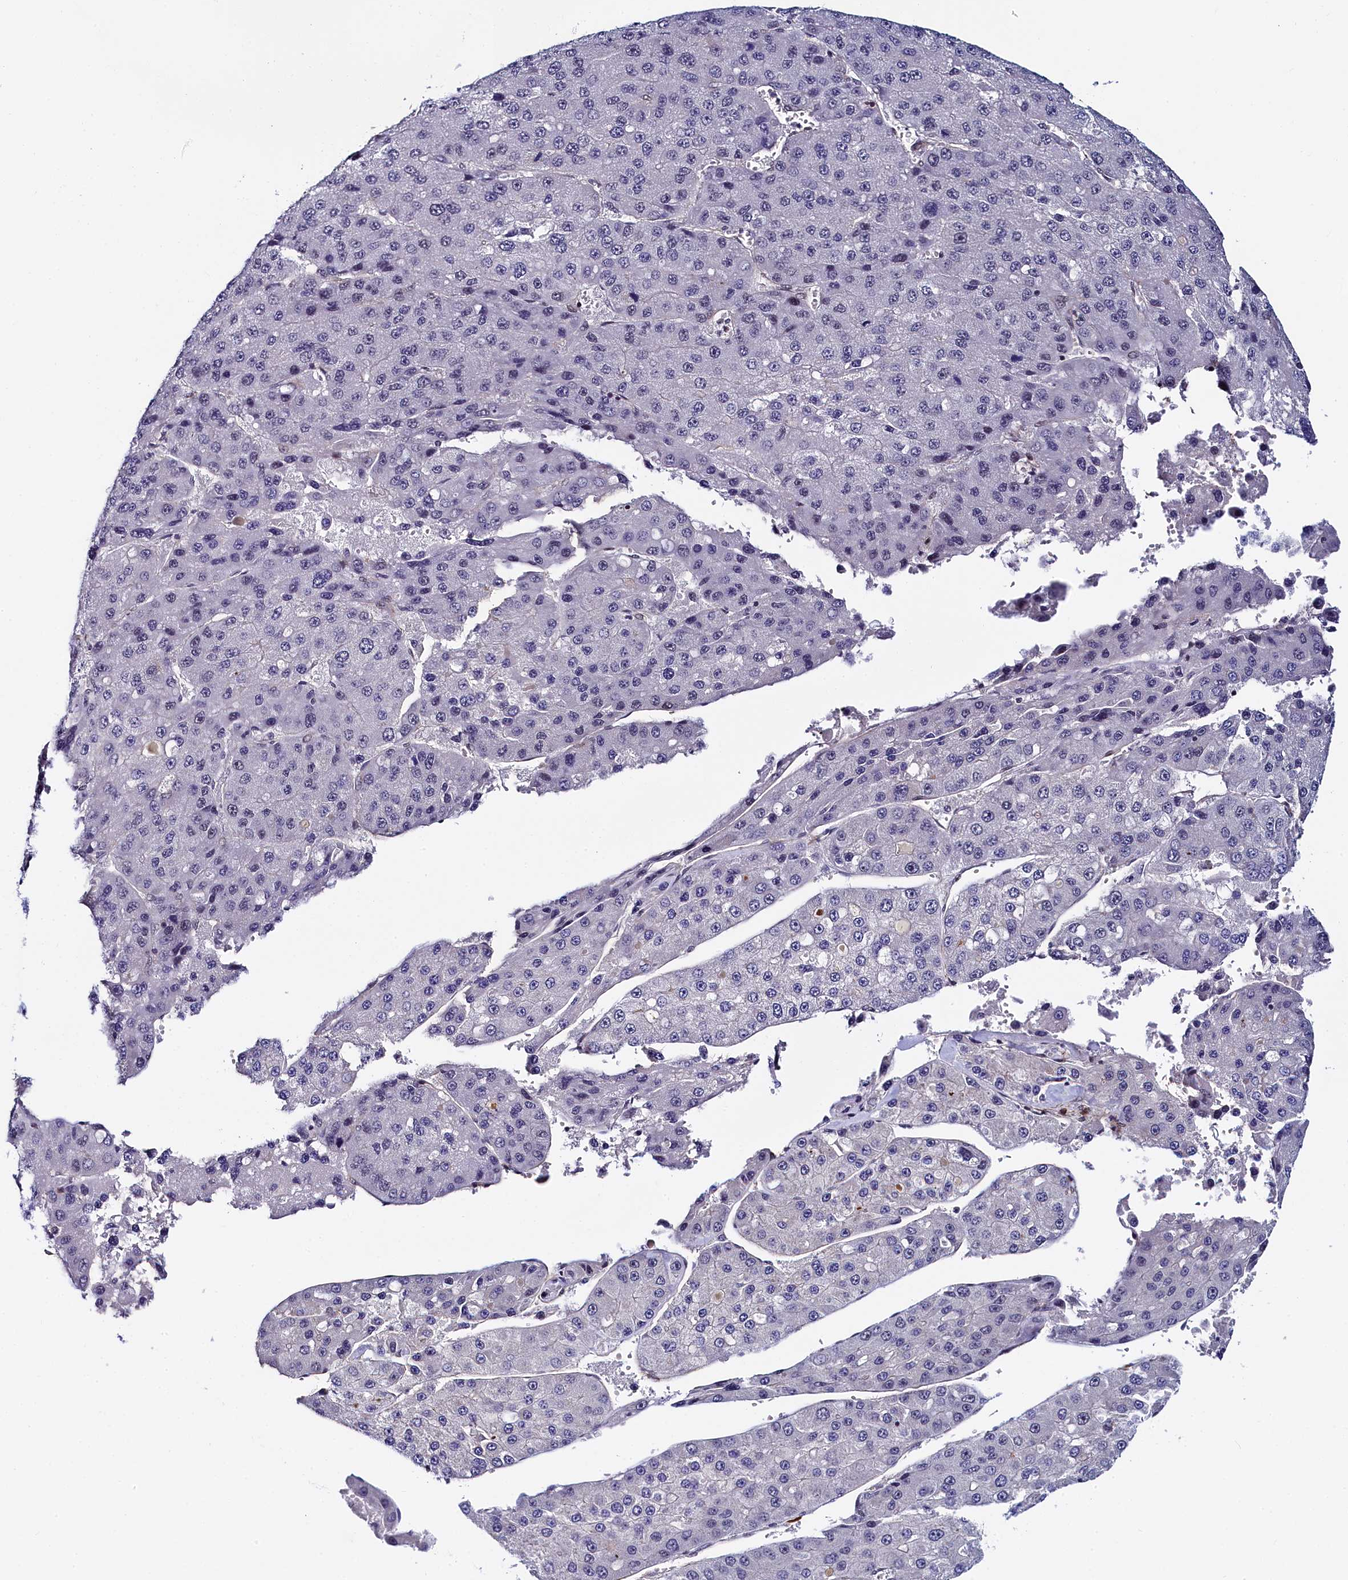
{"staining": {"intensity": "negative", "quantity": "none", "location": "none"}, "tissue": "liver cancer", "cell_type": "Tumor cells", "image_type": "cancer", "snomed": [{"axis": "morphology", "description": "Carcinoma, Hepatocellular, NOS"}, {"axis": "topography", "description": "Liver"}], "caption": "IHC of human liver cancer displays no staining in tumor cells.", "gene": "INTS14", "patient": {"sex": "female", "age": 73}}